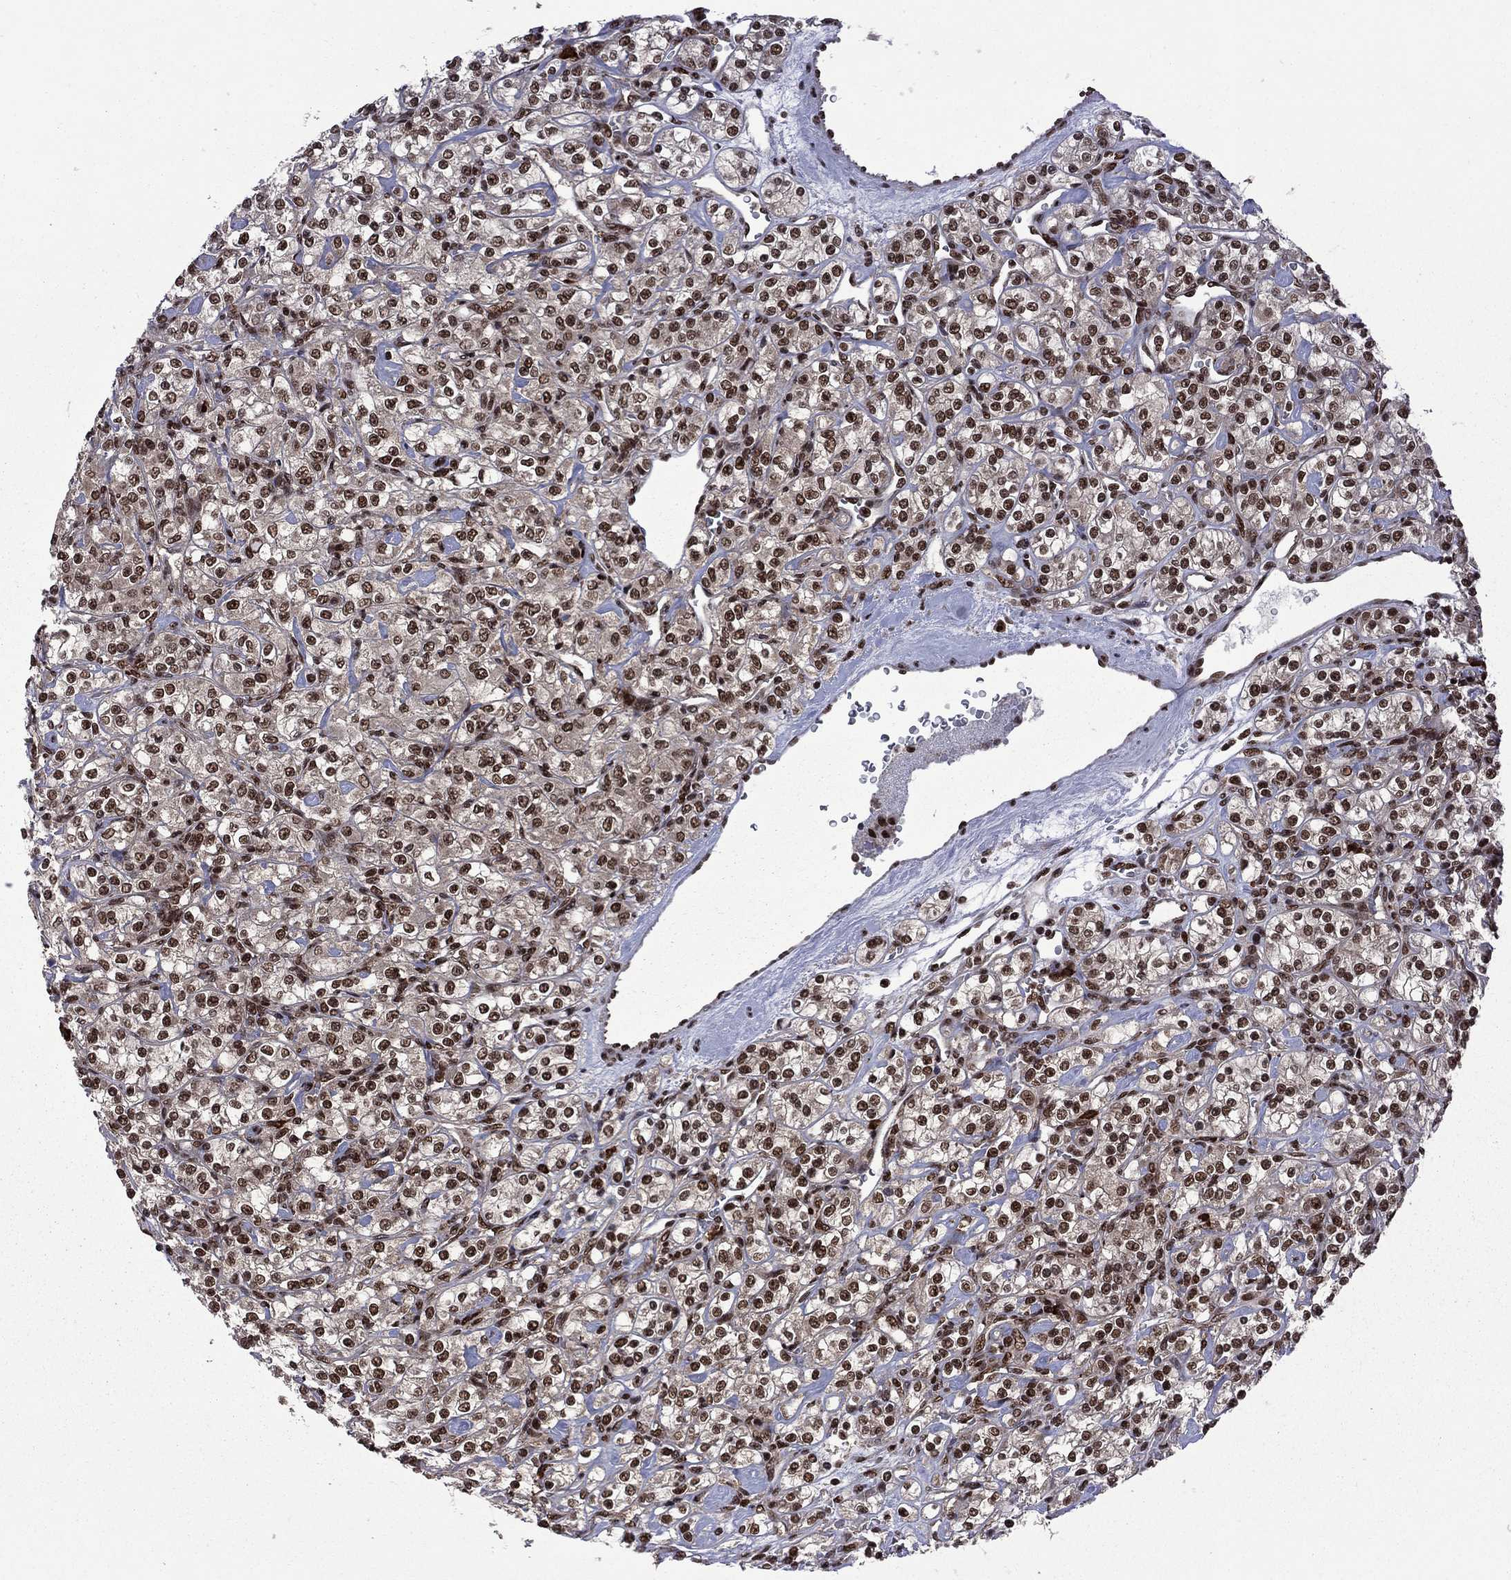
{"staining": {"intensity": "strong", "quantity": ">75%", "location": "nuclear"}, "tissue": "renal cancer", "cell_type": "Tumor cells", "image_type": "cancer", "snomed": [{"axis": "morphology", "description": "Adenocarcinoma, NOS"}, {"axis": "topography", "description": "Kidney"}], "caption": "A brown stain highlights strong nuclear expression of a protein in human renal cancer tumor cells.", "gene": "MED25", "patient": {"sex": "male", "age": 77}}